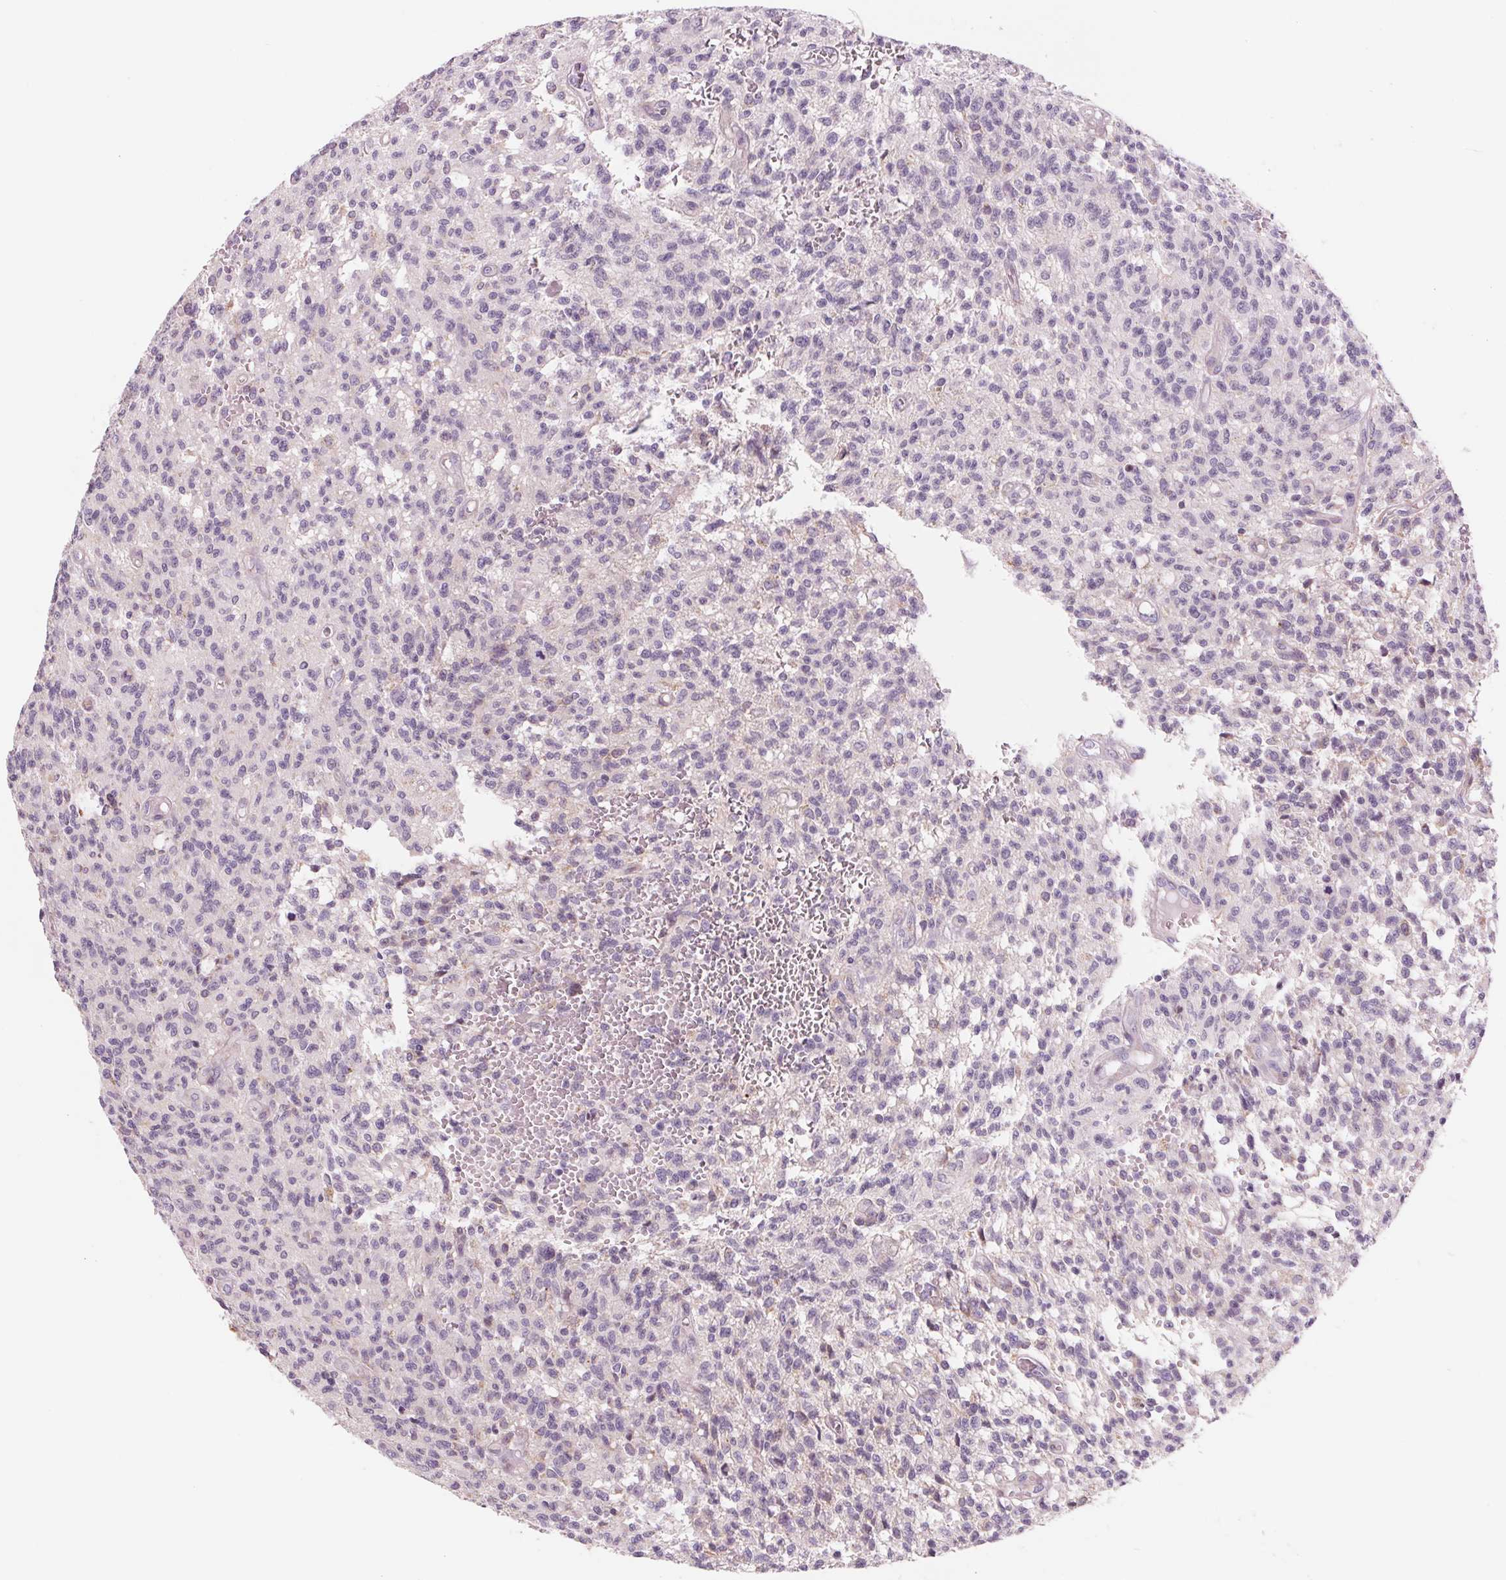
{"staining": {"intensity": "negative", "quantity": "none", "location": "none"}, "tissue": "glioma", "cell_type": "Tumor cells", "image_type": "cancer", "snomed": [{"axis": "morphology", "description": "Glioma, malignant, Low grade"}, {"axis": "topography", "description": "Brain"}], "caption": "Tumor cells are negative for brown protein staining in glioma.", "gene": "SAMD5", "patient": {"sex": "male", "age": 64}}